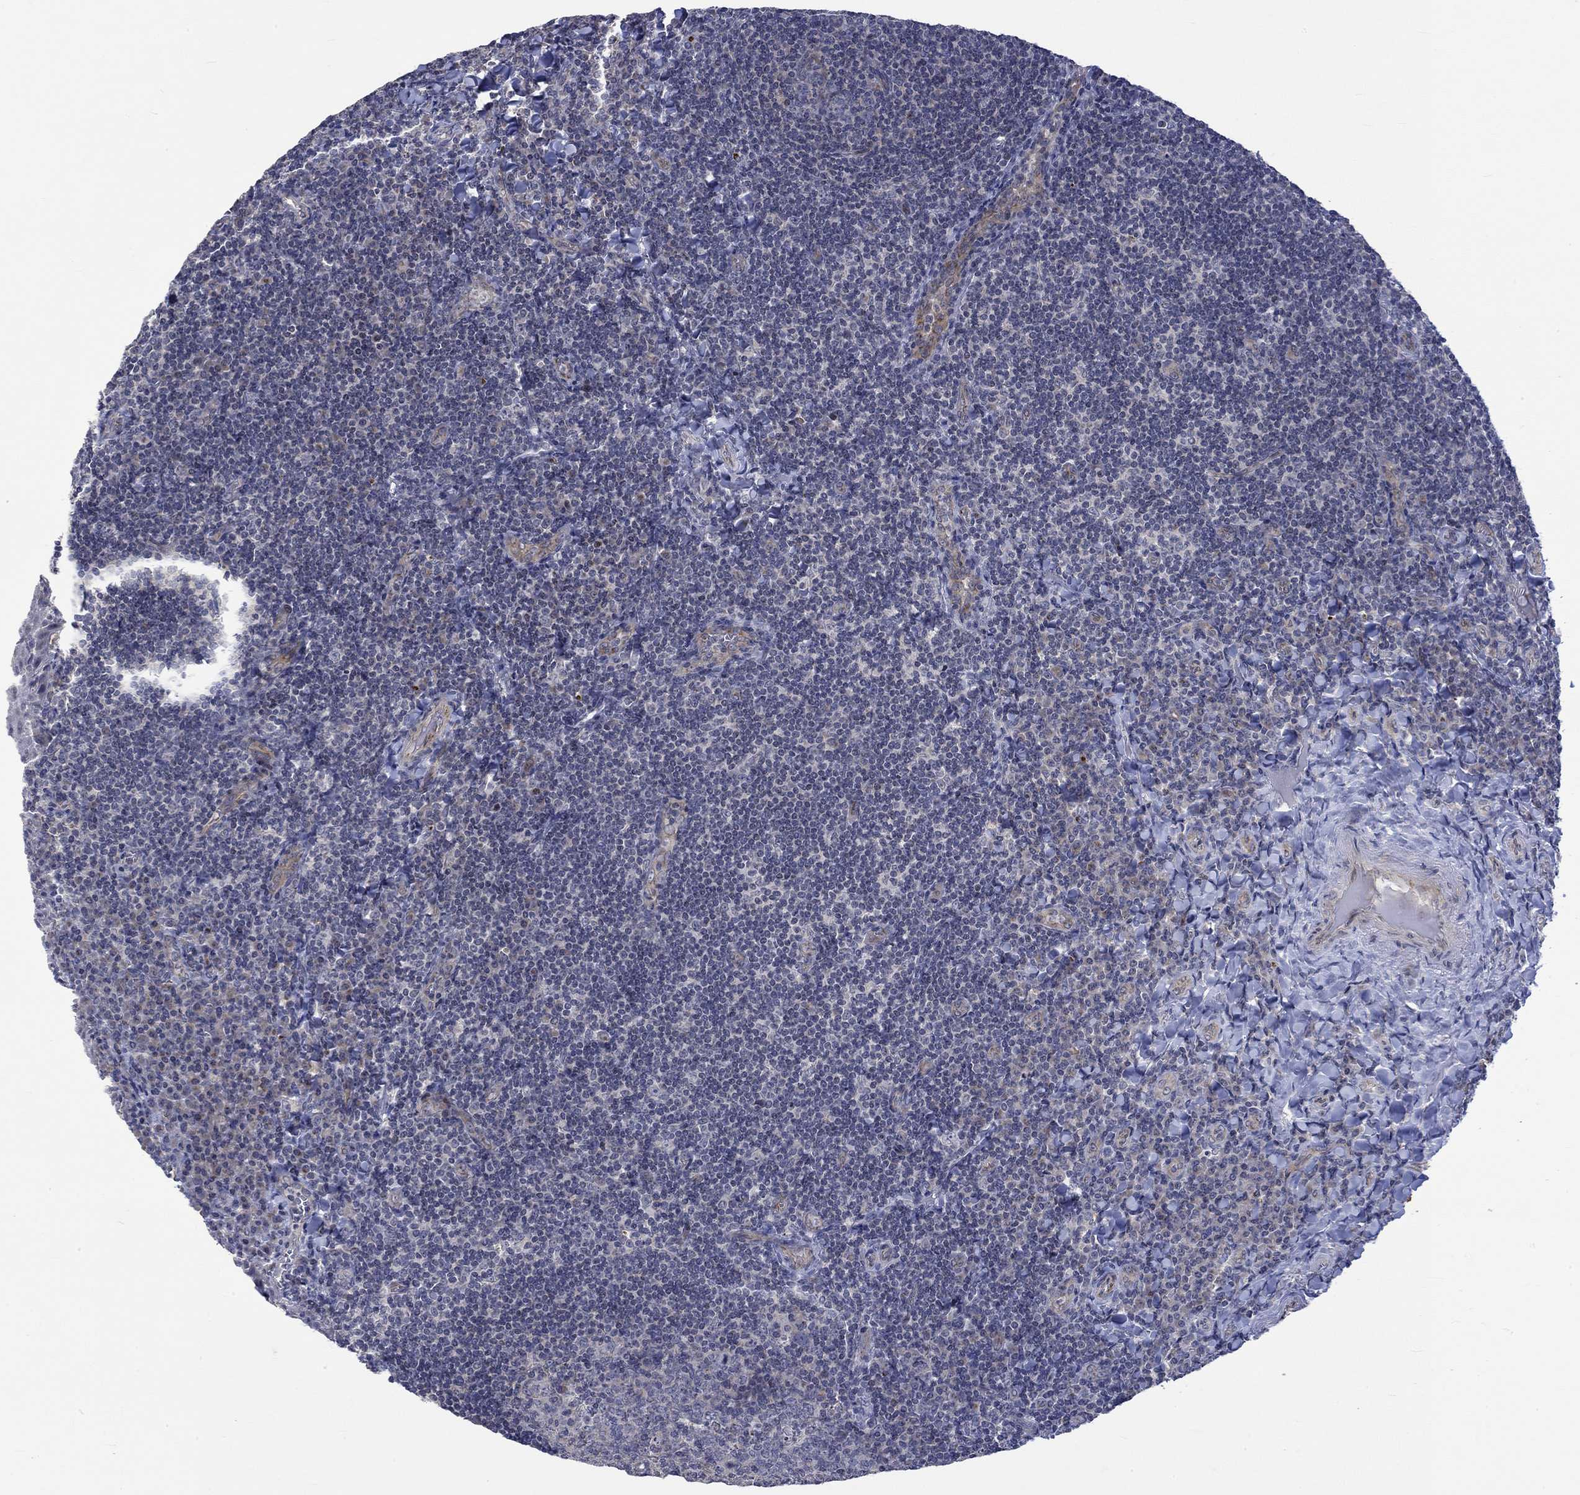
{"staining": {"intensity": "negative", "quantity": "none", "location": "none"}, "tissue": "tonsil", "cell_type": "Germinal center cells", "image_type": "normal", "snomed": [{"axis": "morphology", "description": "Normal tissue, NOS"}, {"axis": "morphology", "description": "Inflammation, NOS"}, {"axis": "topography", "description": "Tonsil"}], "caption": "This is a micrograph of immunohistochemistry staining of normal tonsil, which shows no staining in germinal center cells. (DAB (3,3'-diaminobenzidine) IHC visualized using brightfield microscopy, high magnification).", "gene": "GJA5", "patient": {"sex": "female", "age": 31}}